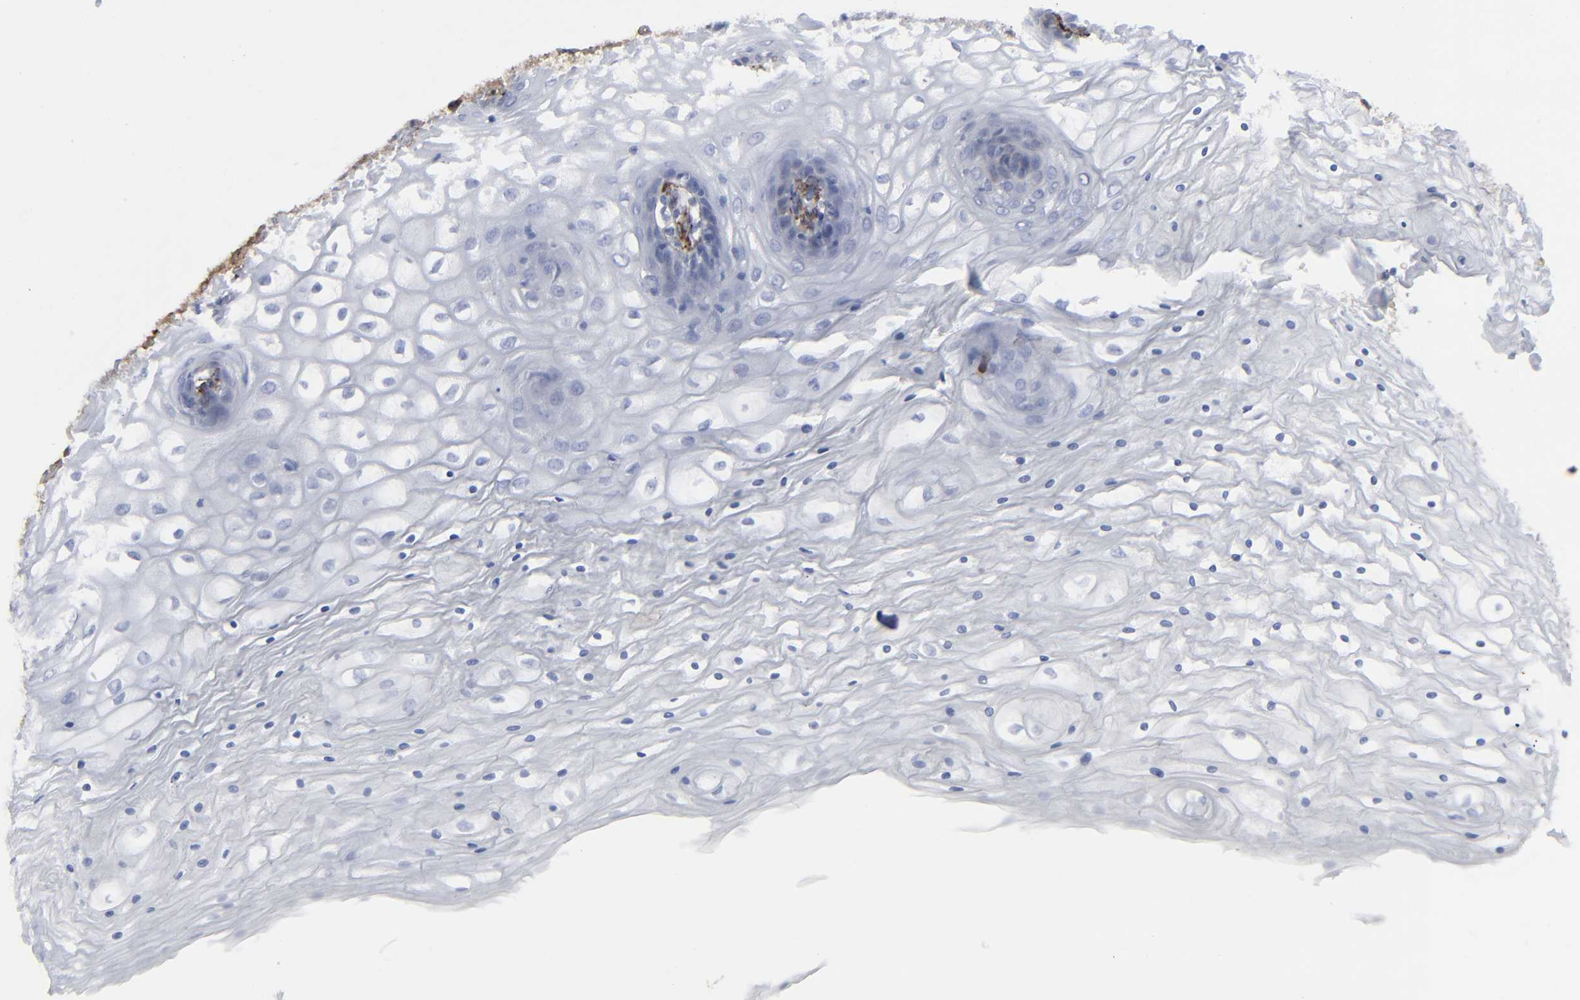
{"staining": {"intensity": "negative", "quantity": "none", "location": "none"}, "tissue": "vagina", "cell_type": "Squamous epithelial cells", "image_type": "normal", "snomed": [{"axis": "morphology", "description": "Normal tissue, NOS"}, {"axis": "topography", "description": "Vagina"}], "caption": "Immunohistochemistry image of normal human vagina stained for a protein (brown), which reveals no positivity in squamous epithelial cells.", "gene": "SPARC", "patient": {"sex": "female", "age": 34}}